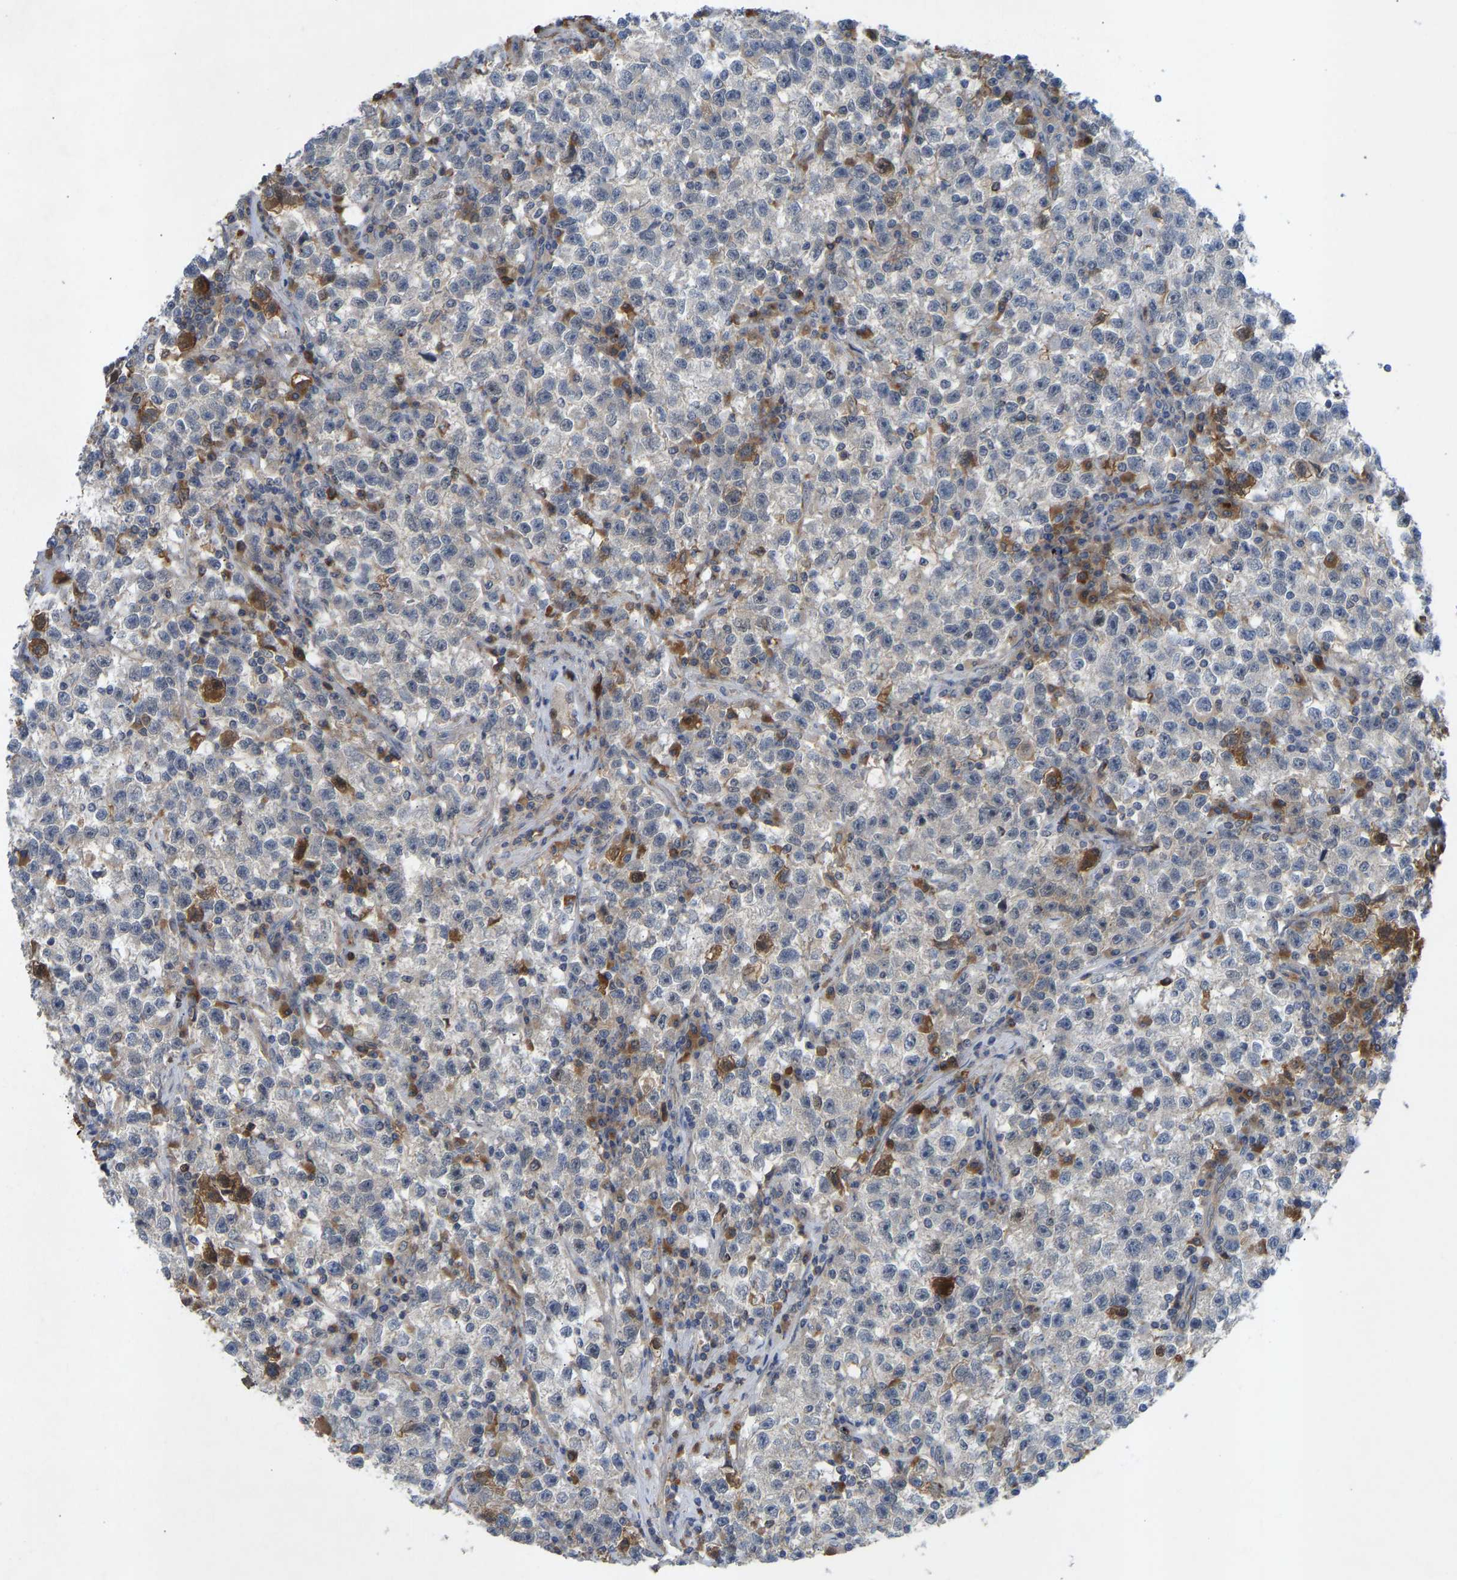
{"staining": {"intensity": "moderate", "quantity": "<25%", "location": "nuclear"}, "tissue": "testis cancer", "cell_type": "Tumor cells", "image_type": "cancer", "snomed": [{"axis": "morphology", "description": "Seminoma, NOS"}, {"axis": "topography", "description": "Testis"}], "caption": "Protein staining demonstrates moderate nuclear expression in approximately <25% of tumor cells in testis seminoma.", "gene": "ZNF251", "patient": {"sex": "male", "age": 22}}